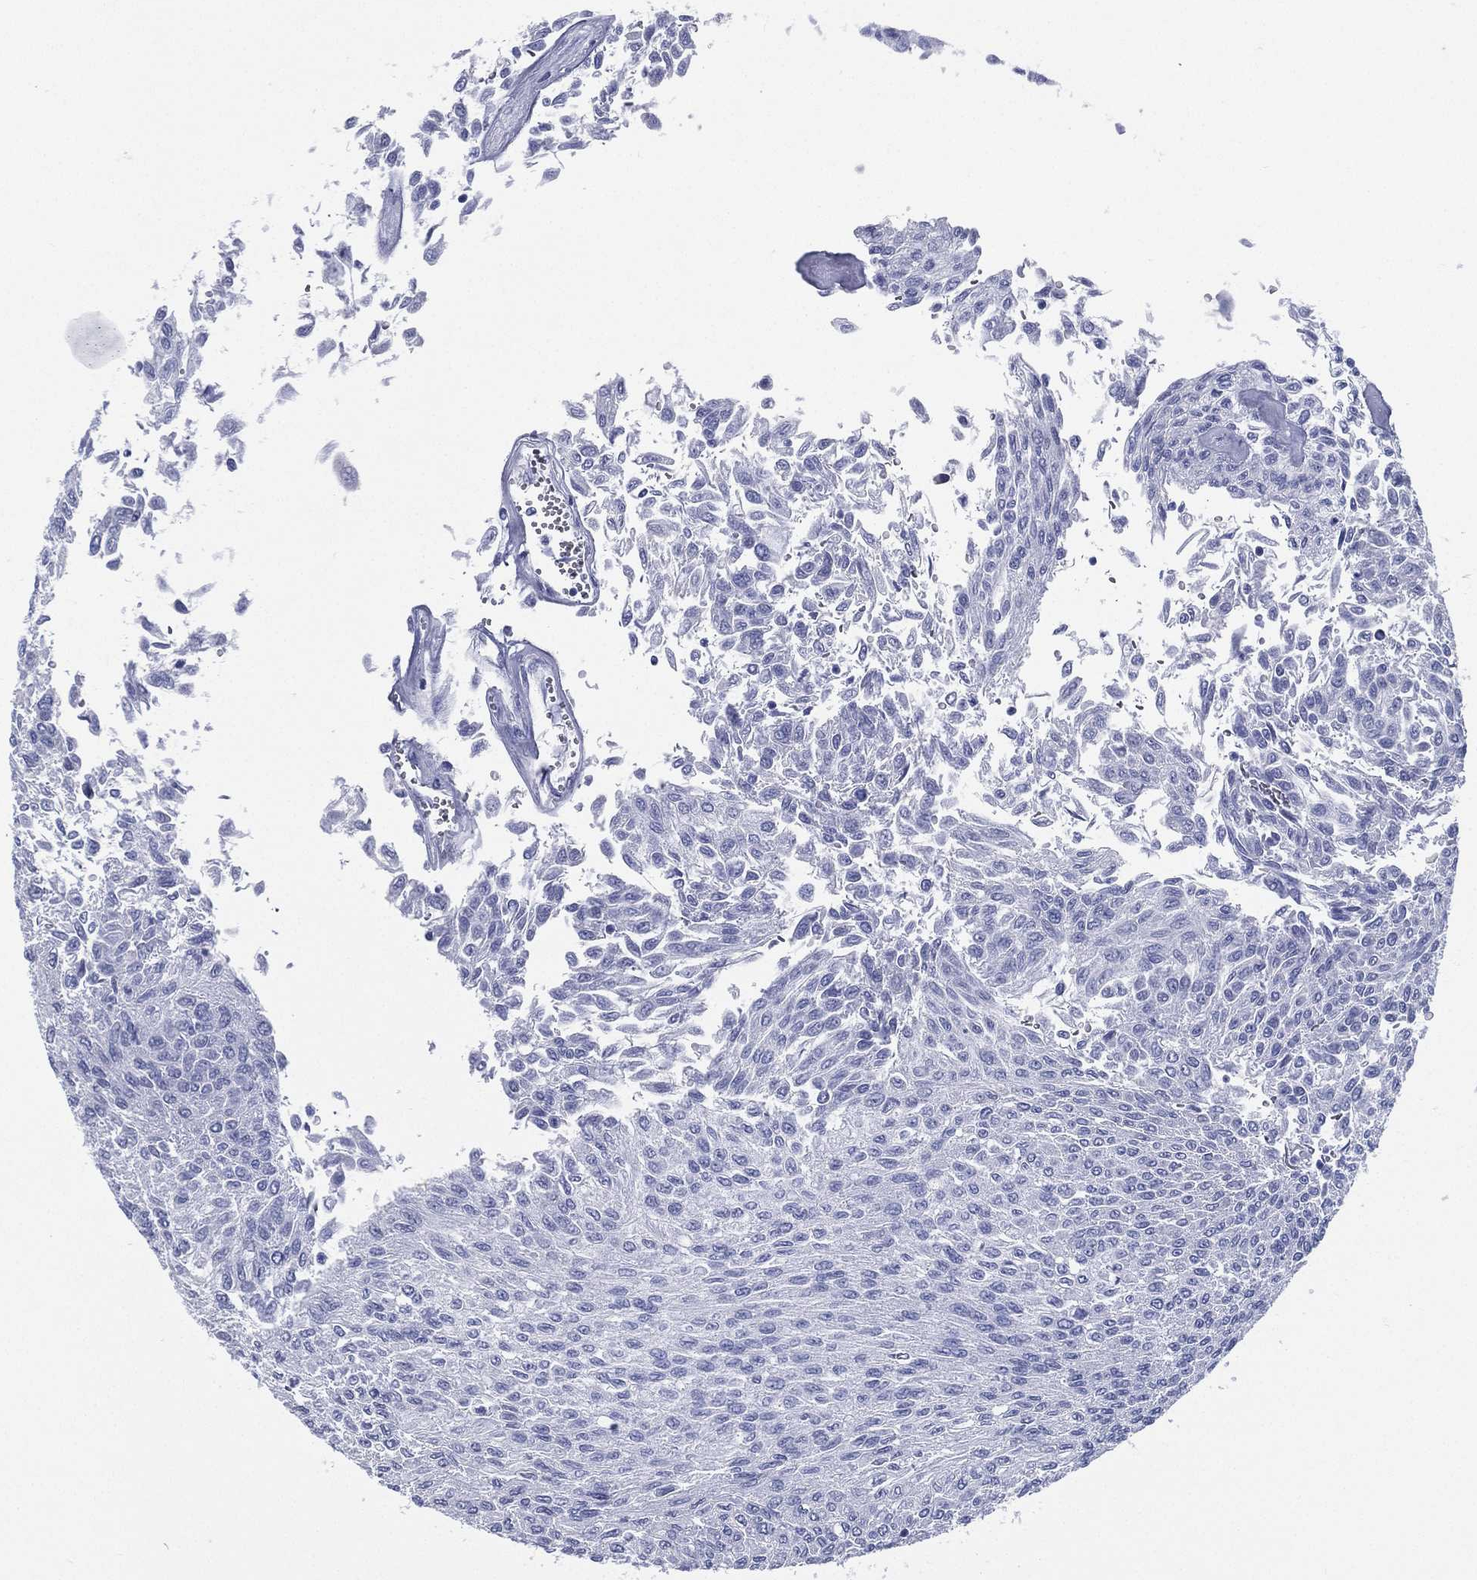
{"staining": {"intensity": "negative", "quantity": "none", "location": "none"}, "tissue": "urothelial cancer", "cell_type": "Tumor cells", "image_type": "cancer", "snomed": [{"axis": "morphology", "description": "Urothelial carcinoma, Low grade"}, {"axis": "topography", "description": "Urinary bladder"}], "caption": "Immunohistochemistry (IHC) histopathology image of human urothelial cancer stained for a protein (brown), which shows no staining in tumor cells. The staining was performed using DAB (3,3'-diaminobenzidine) to visualize the protein expression in brown, while the nuclei were stained in blue with hematoxylin (Magnification: 20x).", "gene": "RSPH4A", "patient": {"sex": "male", "age": 78}}